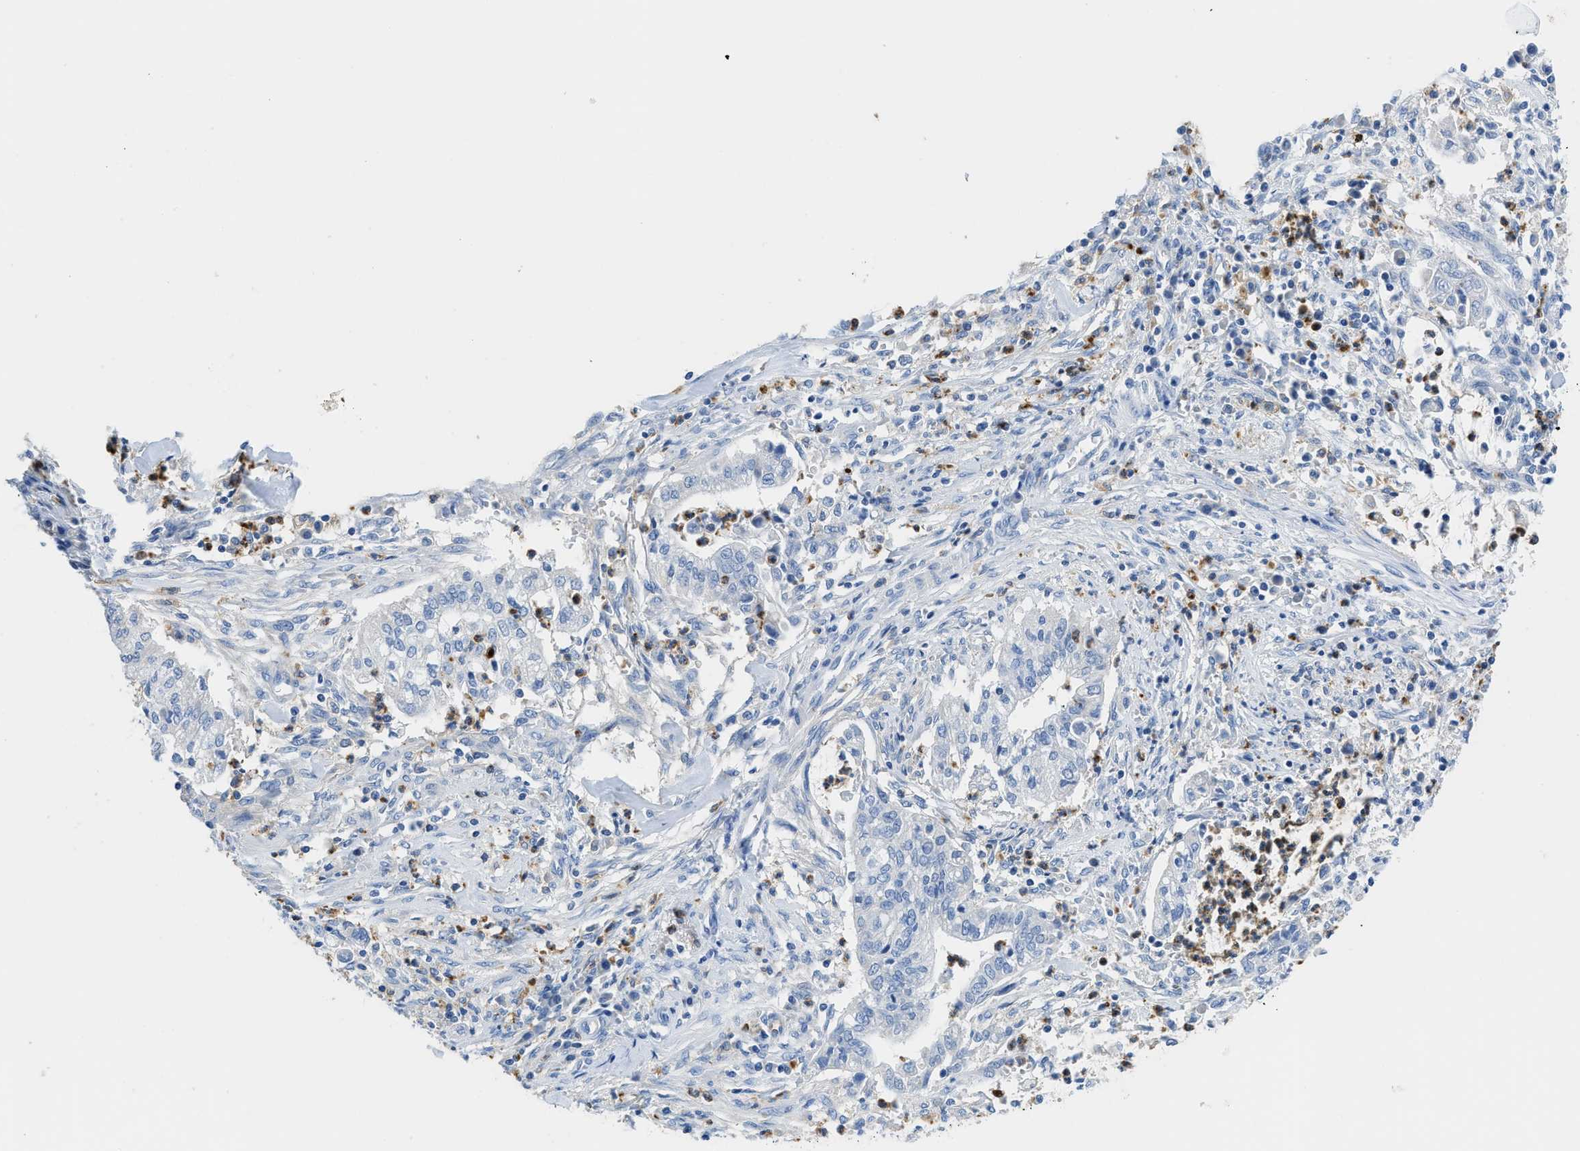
{"staining": {"intensity": "negative", "quantity": "none", "location": "none"}, "tissue": "cervical cancer", "cell_type": "Tumor cells", "image_type": "cancer", "snomed": [{"axis": "morphology", "description": "Adenocarcinoma, NOS"}, {"axis": "topography", "description": "Cervix"}], "caption": "The image exhibits no staining of tumor cells in cervical adenocarcinoma.", "gene": "NEB", "patient": {"sex": "female", "age": 44}}